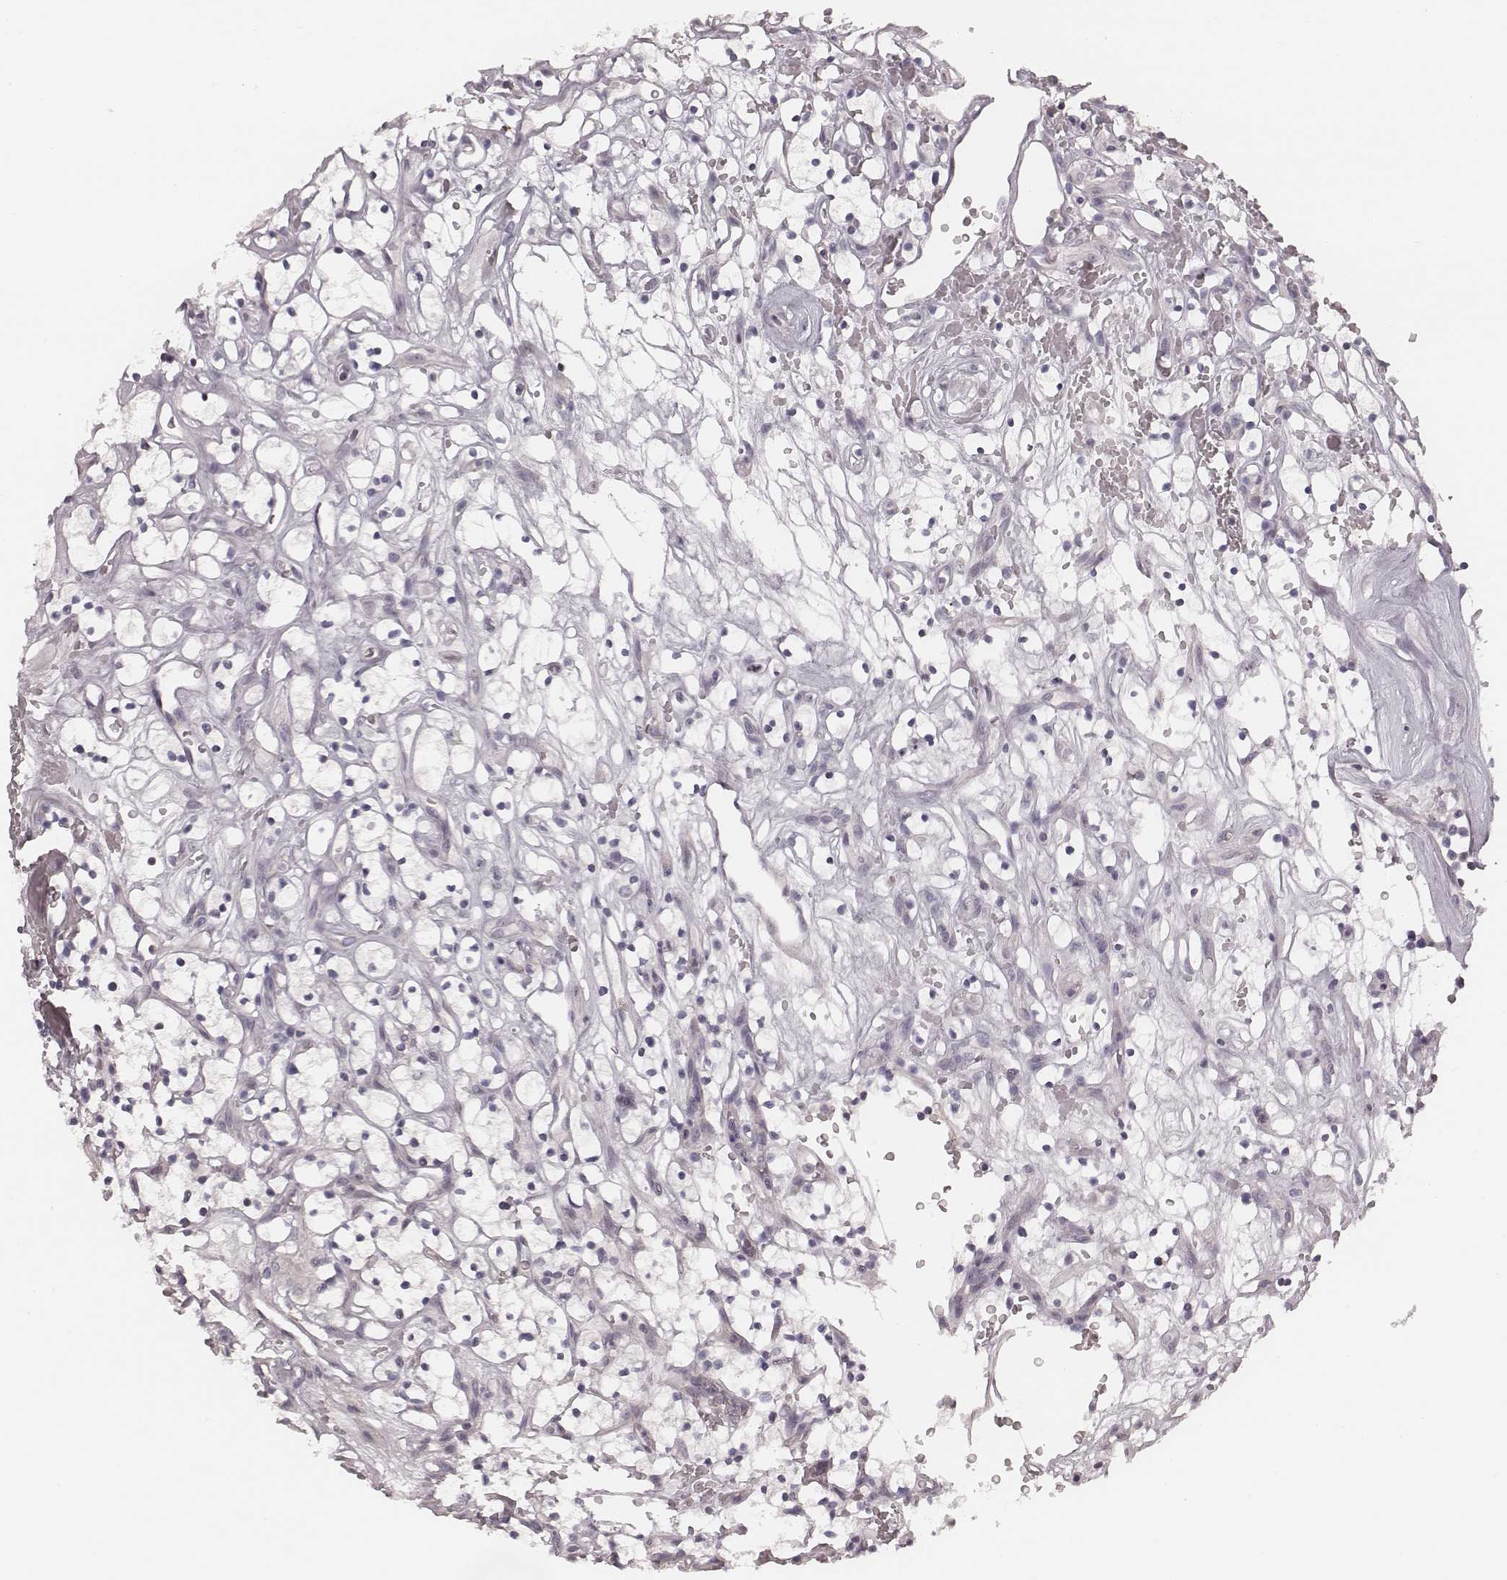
{"staining": {"intensity": "negative", "quantity": "none", "location": "none"}, "tissue": "renal cancer", "cell_type": "Tumor cells", "image_type": "cancer", "snomed": [{"axis": "morphology", "description": "Adenocarcinoma, NOS"}, {"axis": "topography", "description": "Kidney"}], "caption": "Renal cancer was stained to show a protein in brown. There is no significant staining in tumor cells.", "gene": "S100Z", "patient": {"sex": "female", "age": 64}}